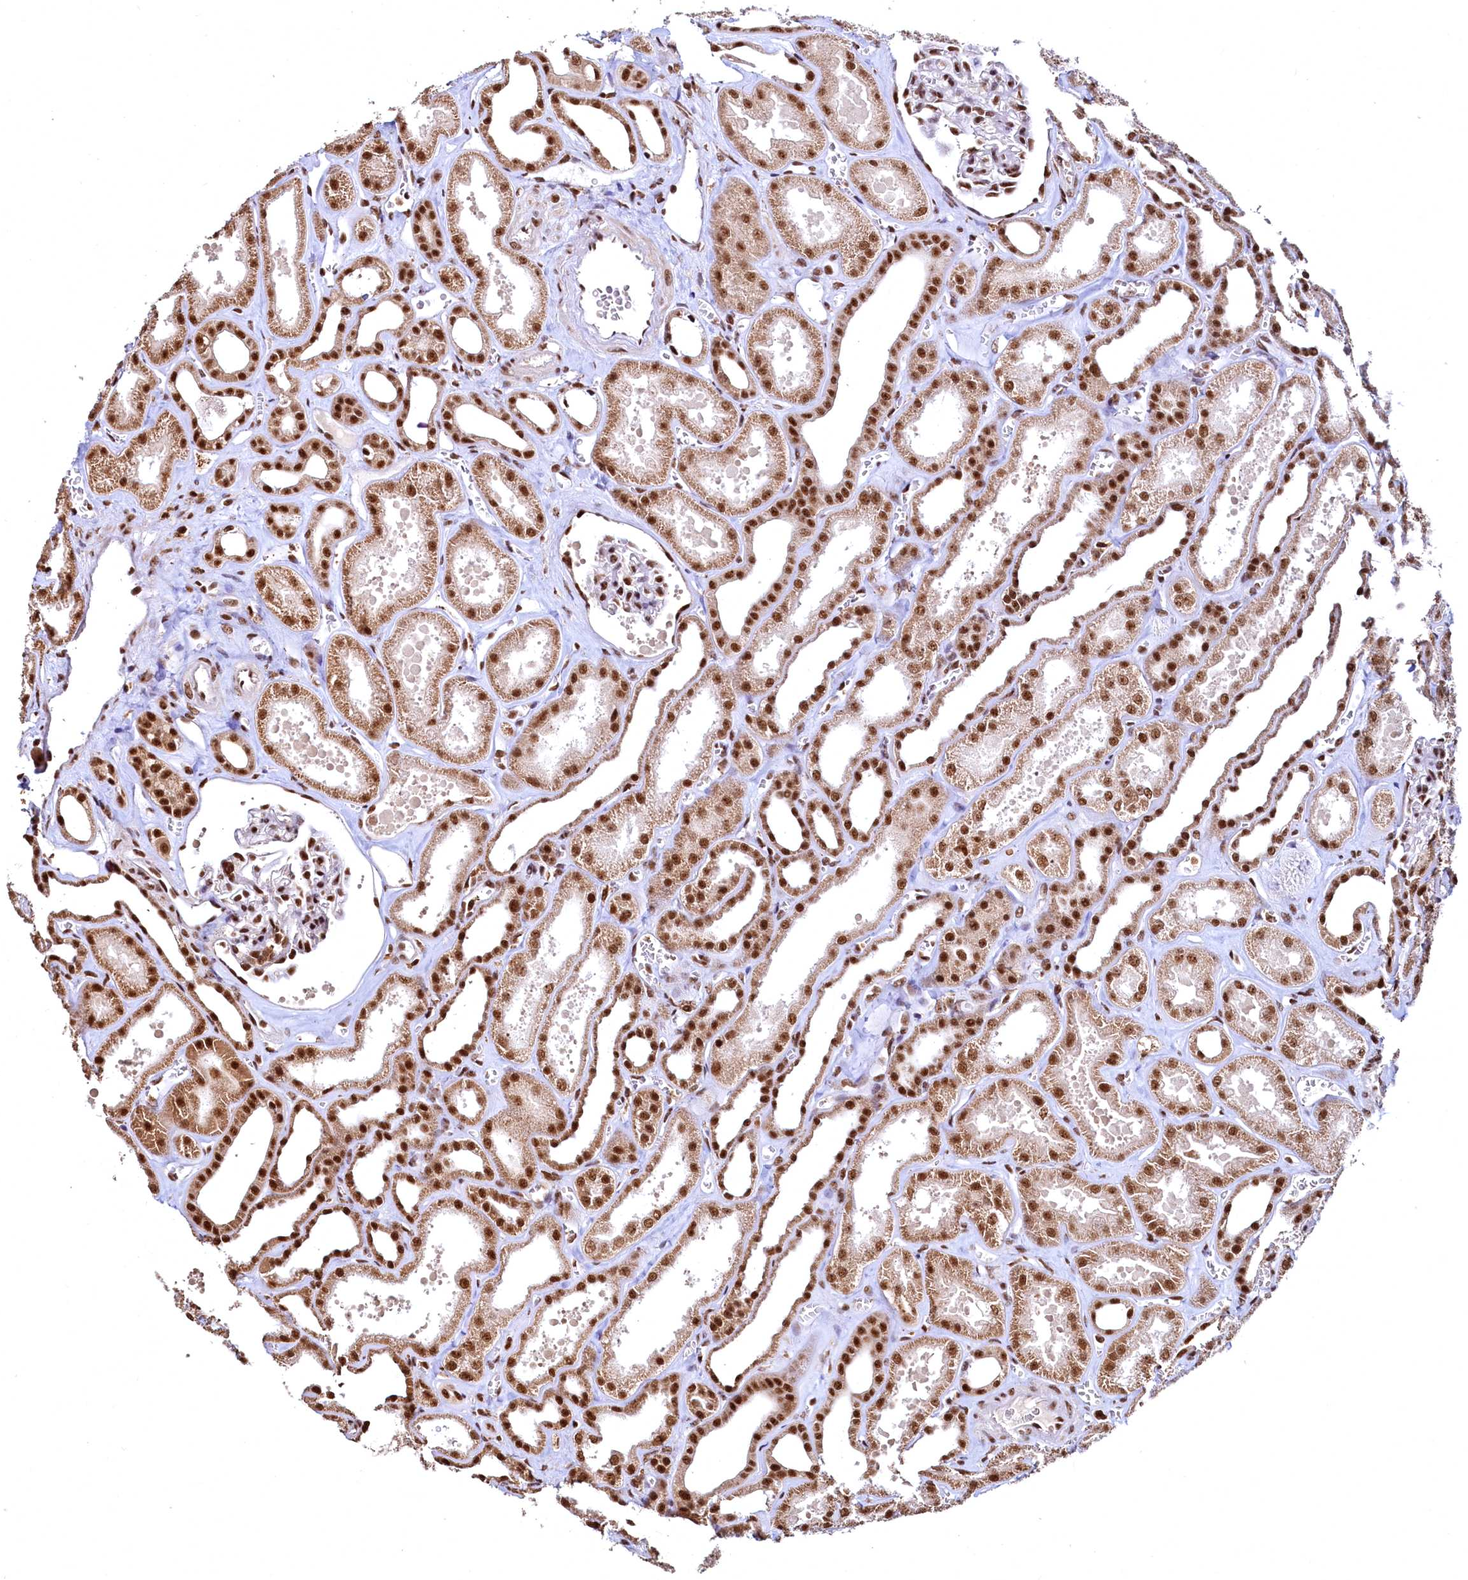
{"staining": {"intensity": "strong", "quantity": ">75%", "location": "nuclear"}, "tissue": "kidney", "cell_type": "Cells in glomeruli", "image_type": "normal", "snomed": [{"axis": "morphology", "description": "Normal tissue, NOS"}, {"axis": "morphology", "description": "Adenocarcinoma, NOS"}, {"axis": "topography", "description": "Kidney"}], "caption": "Approximately >75% of cells in glomeruli in benign human kidney exhibit strong nuclear protein staining as visualized by brown immunohistochemical staining.", "gene": "RSRC2", "patient": {"sex": "female", "age": 68}}